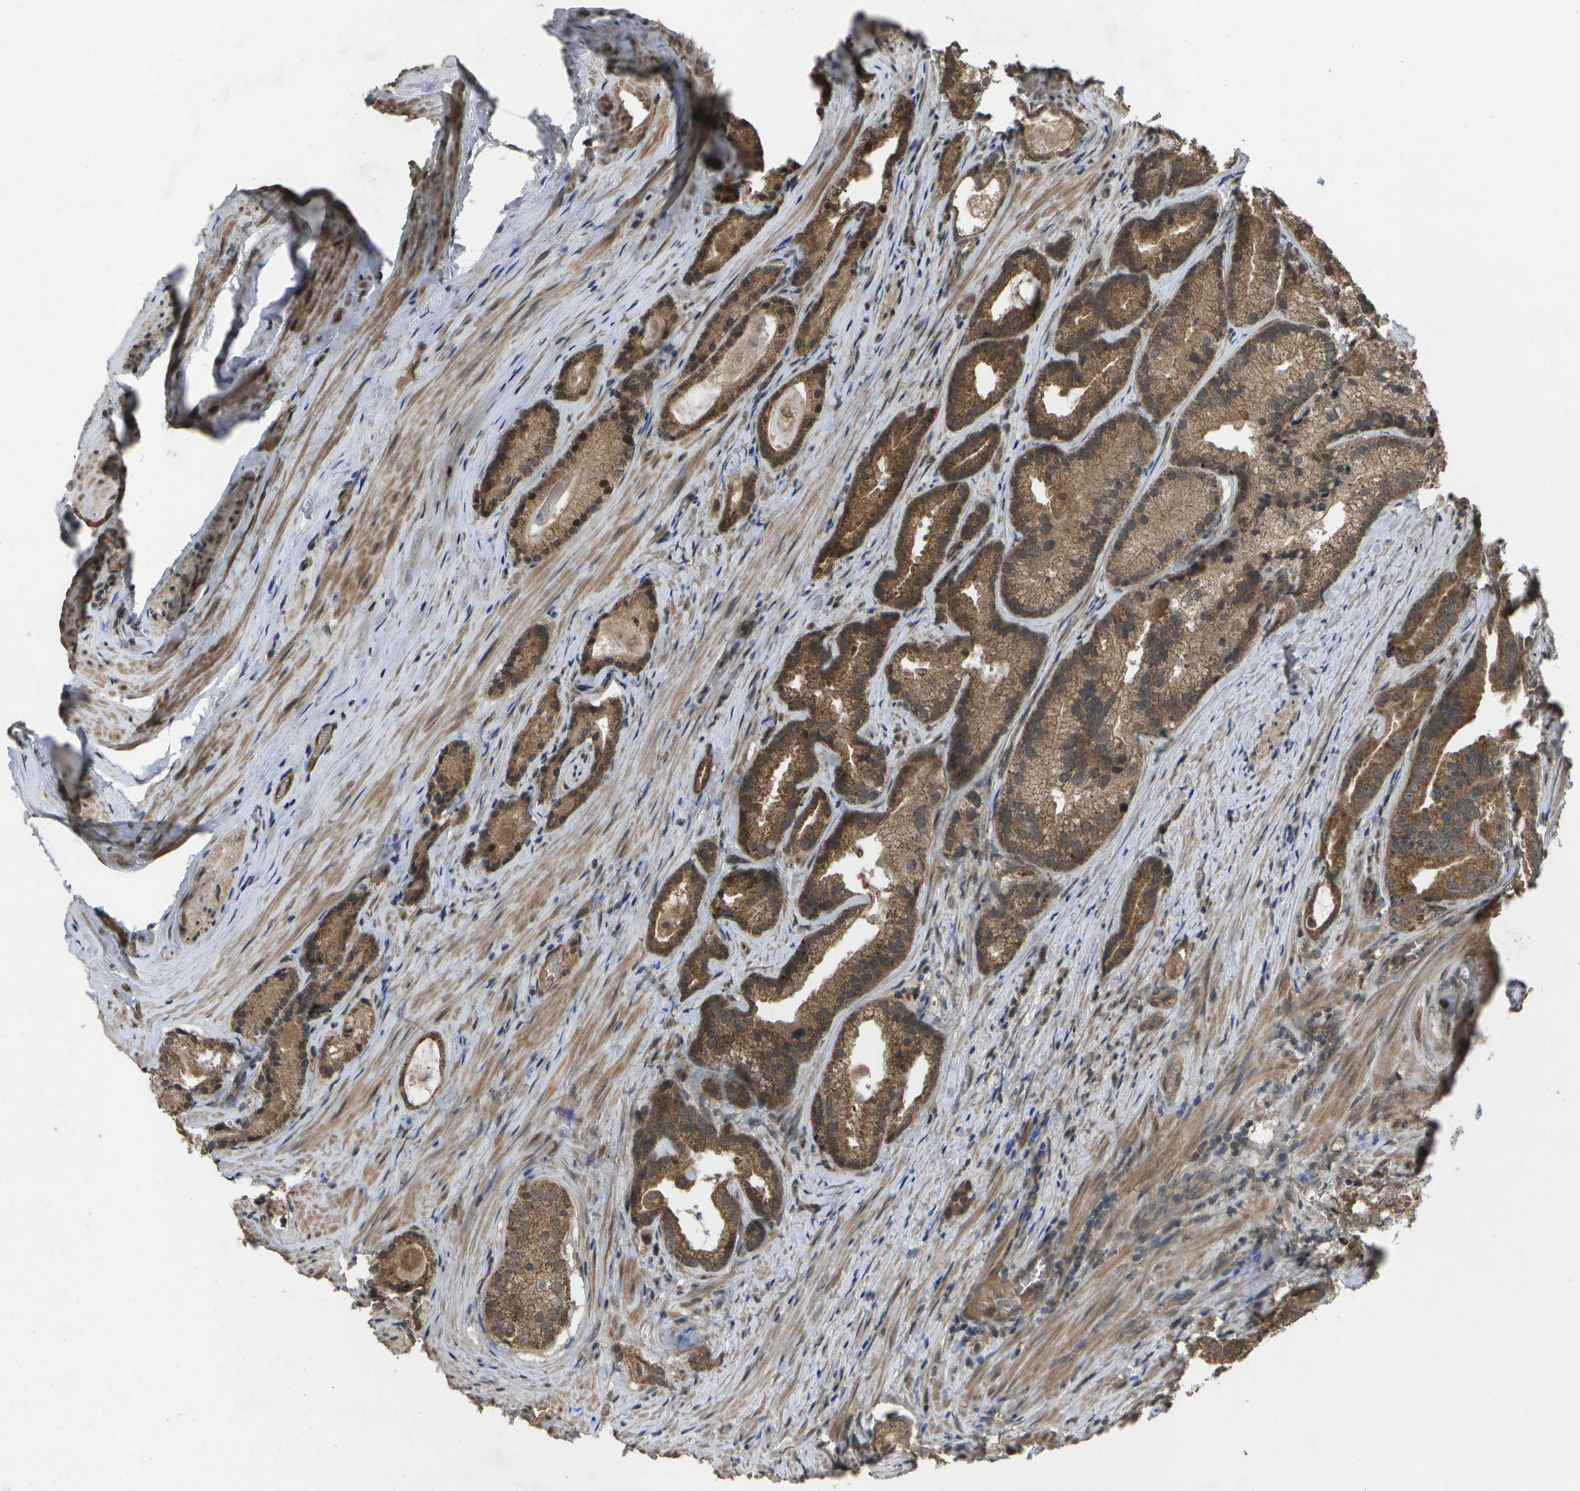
{"staining": {"intensity": "moderate", "quantity": ">75%", "location": "cytoplasmic/membranous"}, "tissue": "prostate cancer", "cell_type": "Tumor cells", "image_type": "cancer", "snomed": [{"axis": "morphology", "description": "Adenocarcinoma, Low grade"}, {"axis": "topography", "description": "Prostate"}], "caption": "Immunohistochemical staining of prostate cancer reveals moderate cytoplasmic/membranous protein positivity in about >75% of tumor cells. Nuclei are stained in blue.", "gene": "ALAS1", "patient": {"sex": "male", "age": 59}}